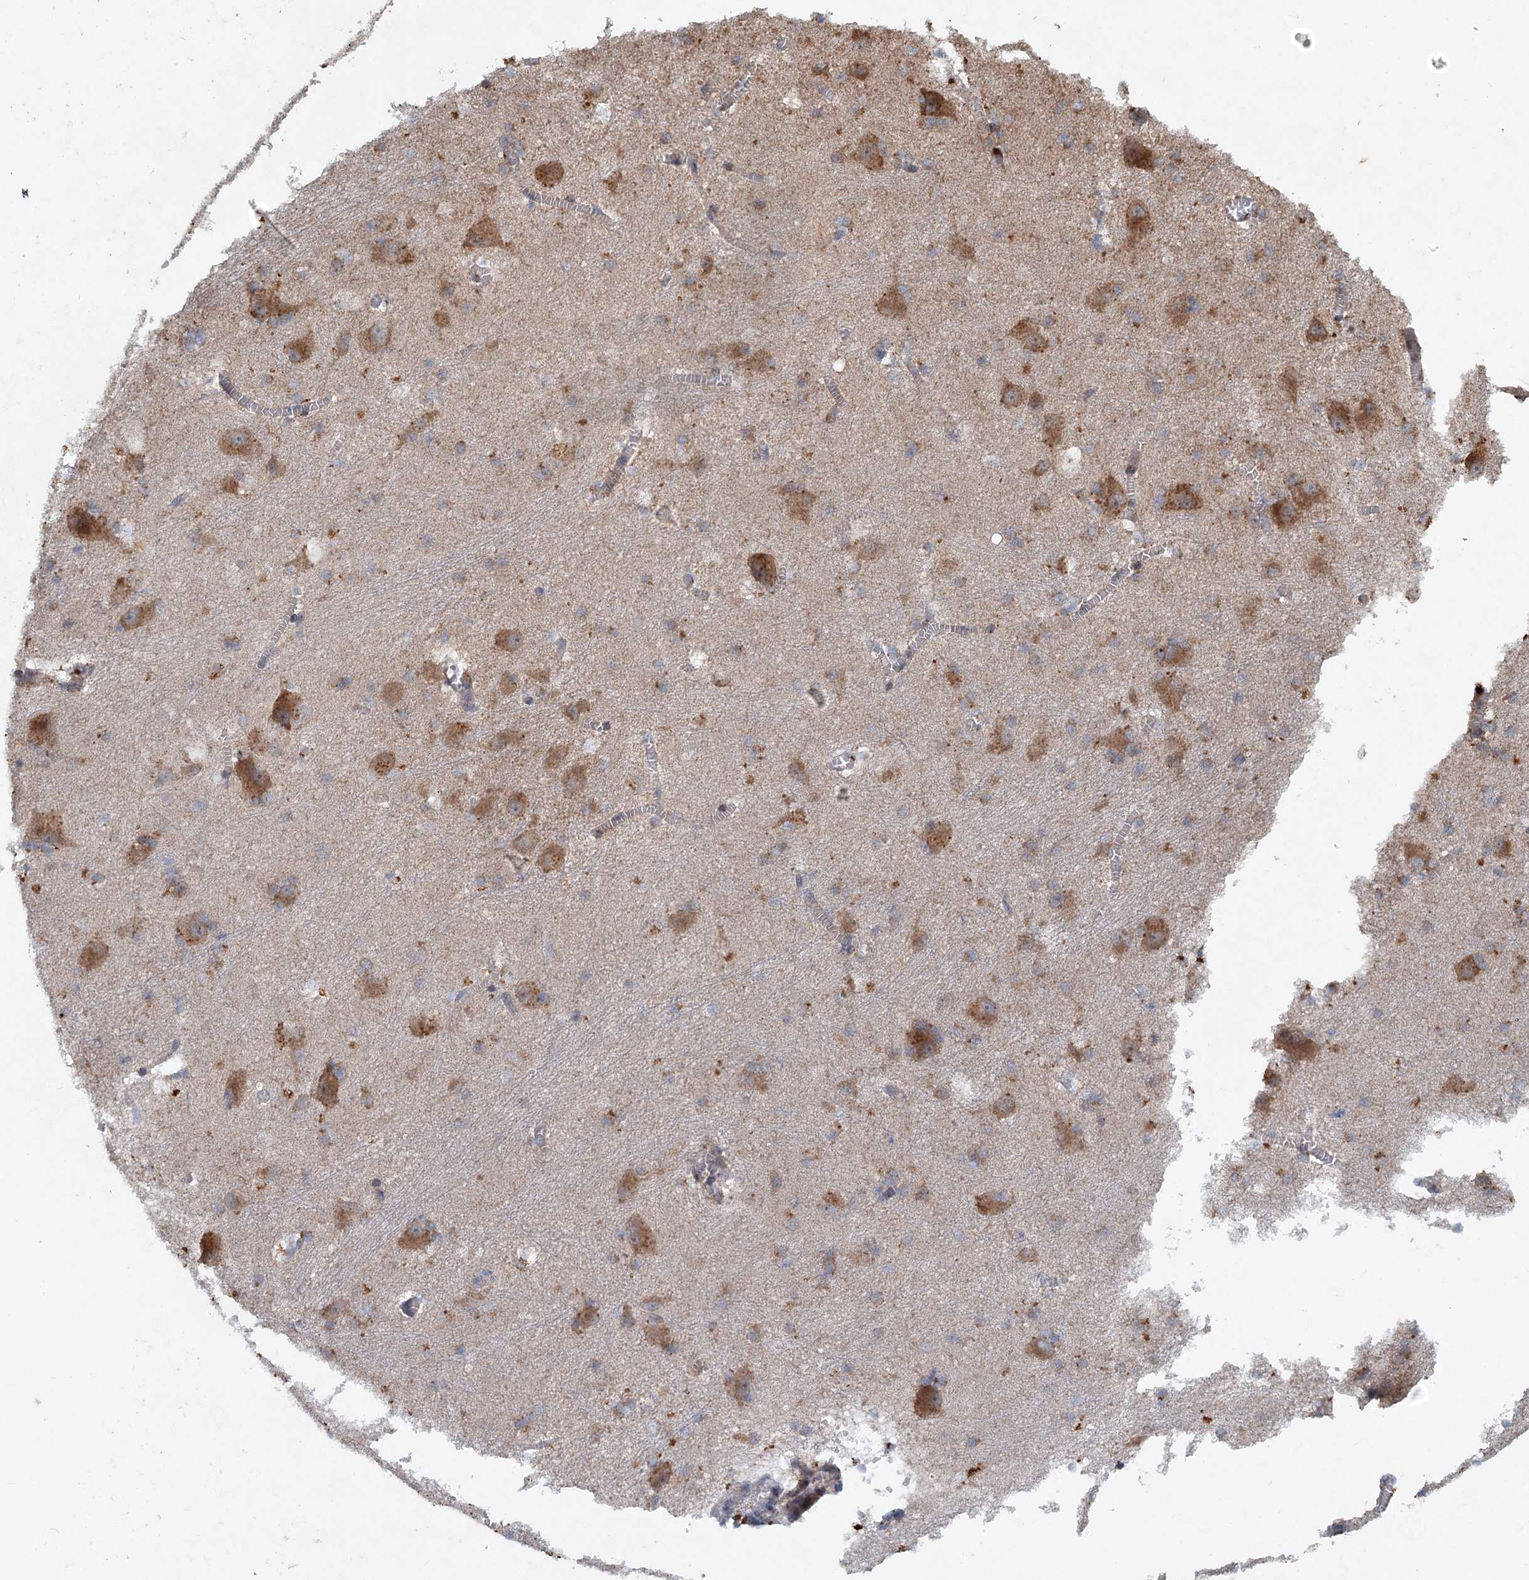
{"staining": {"intensity": "moderate", "quantity": "<25%", "location": "cytoplasmic/membranous"}, "tissue": "caudate", "cell_type": "Glial cells", "image_type": "normal", "snomed": [{"axis": "morphology", "description": "Normal tissue, NOS"}, {"axis": "topography", "description": "Lateral ventricle wall"}], "caption": "Immunohistochemical staining of unremarkable caudate demonstrates low levels of moderate cytoplasmic/membranous staining in approximately <25% of glial cells. (DAB (3,3'-diaminobenzidine) IHC with brightfield microscopy, high magnification).", "gene": "SRPX2", "patient": {"sex": "male", "age": 37}}